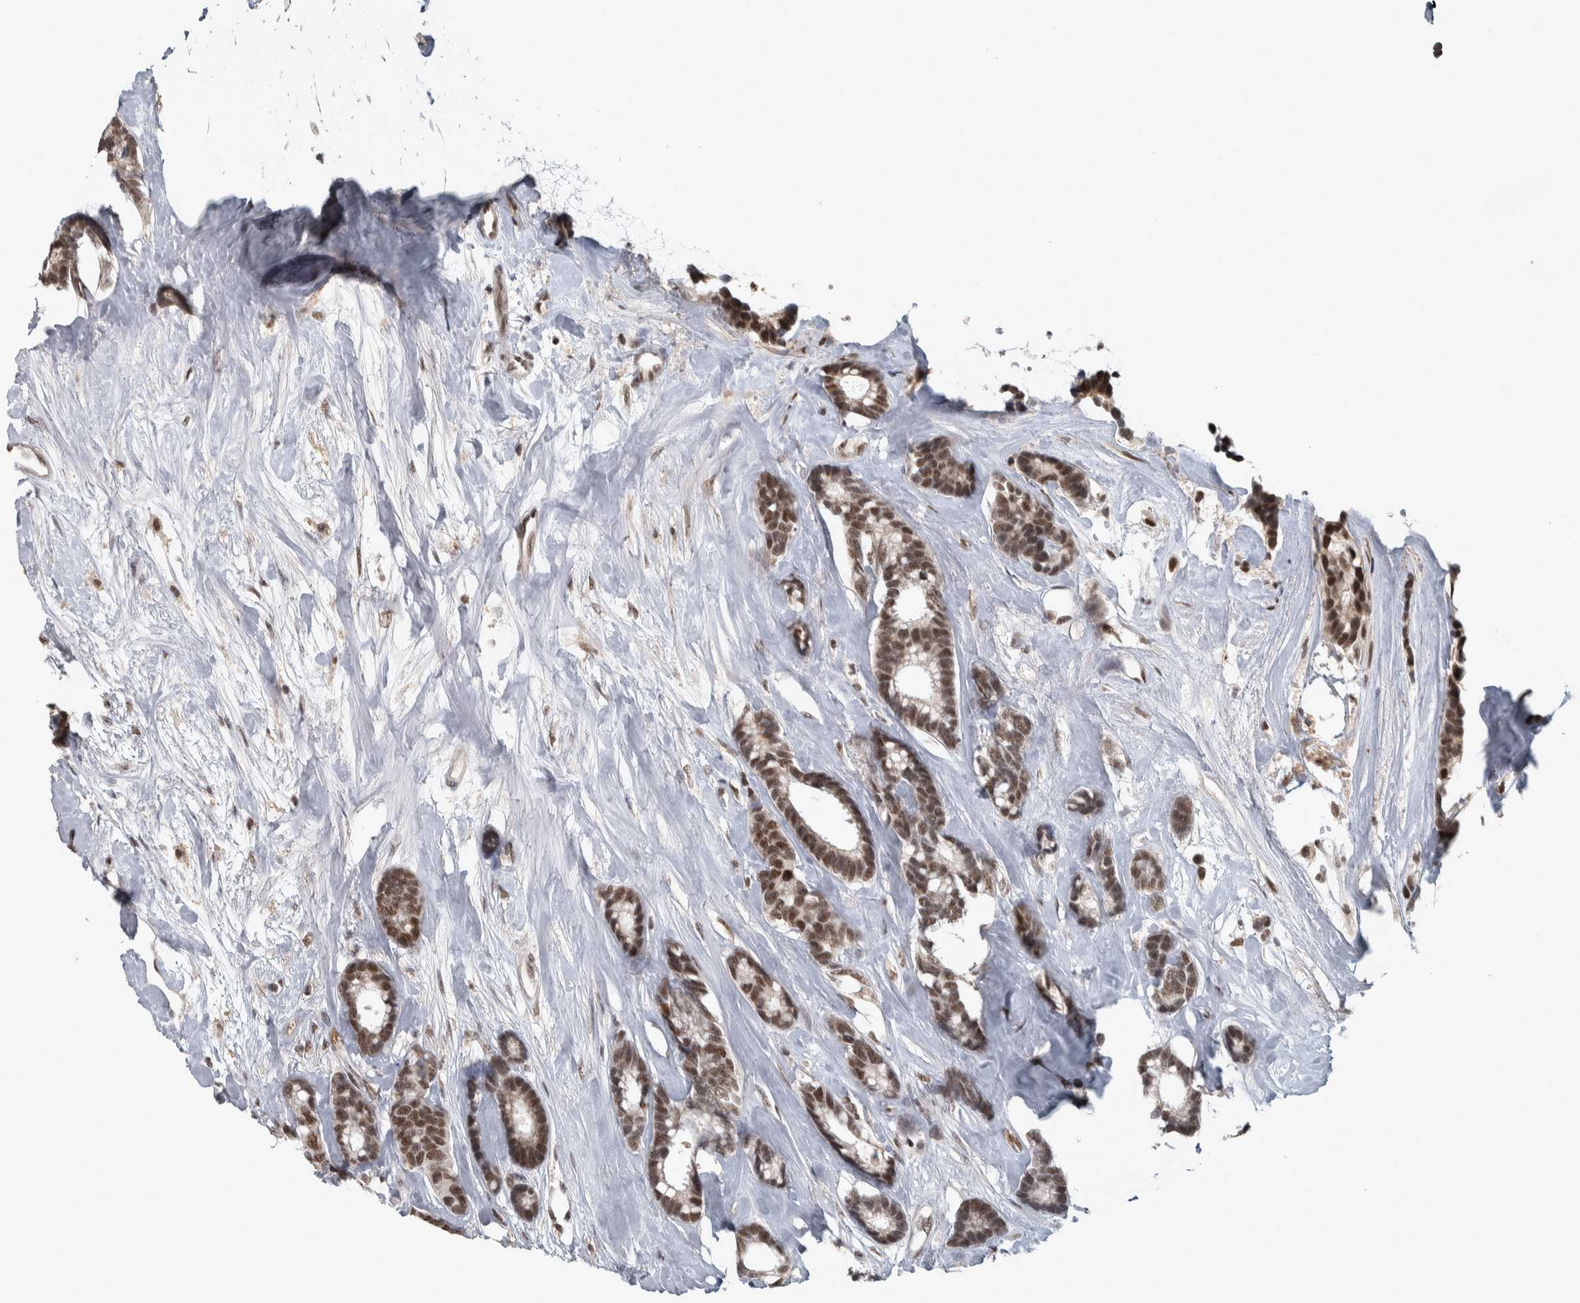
{"staining": {"intensity": "moderate", "quantity": ">75%", "location": "nuclear"}, "tissue": "breast cancer", "cell_type": "Tumor cells", "image_type": "cancer", "snomed": [{"axis": "morphology", "description": "Duct carcinoma"}, {"axis": "topography", "description": "Breast"}], "caption": "Infiltrating ductal carcinoma (breast) stained with DAB IHC displays medium levels of moderate nuclear expression in approximately >75% of tumor cells.", "gene": "DDX42", "patient": {"sex": "female", "age": 87}}